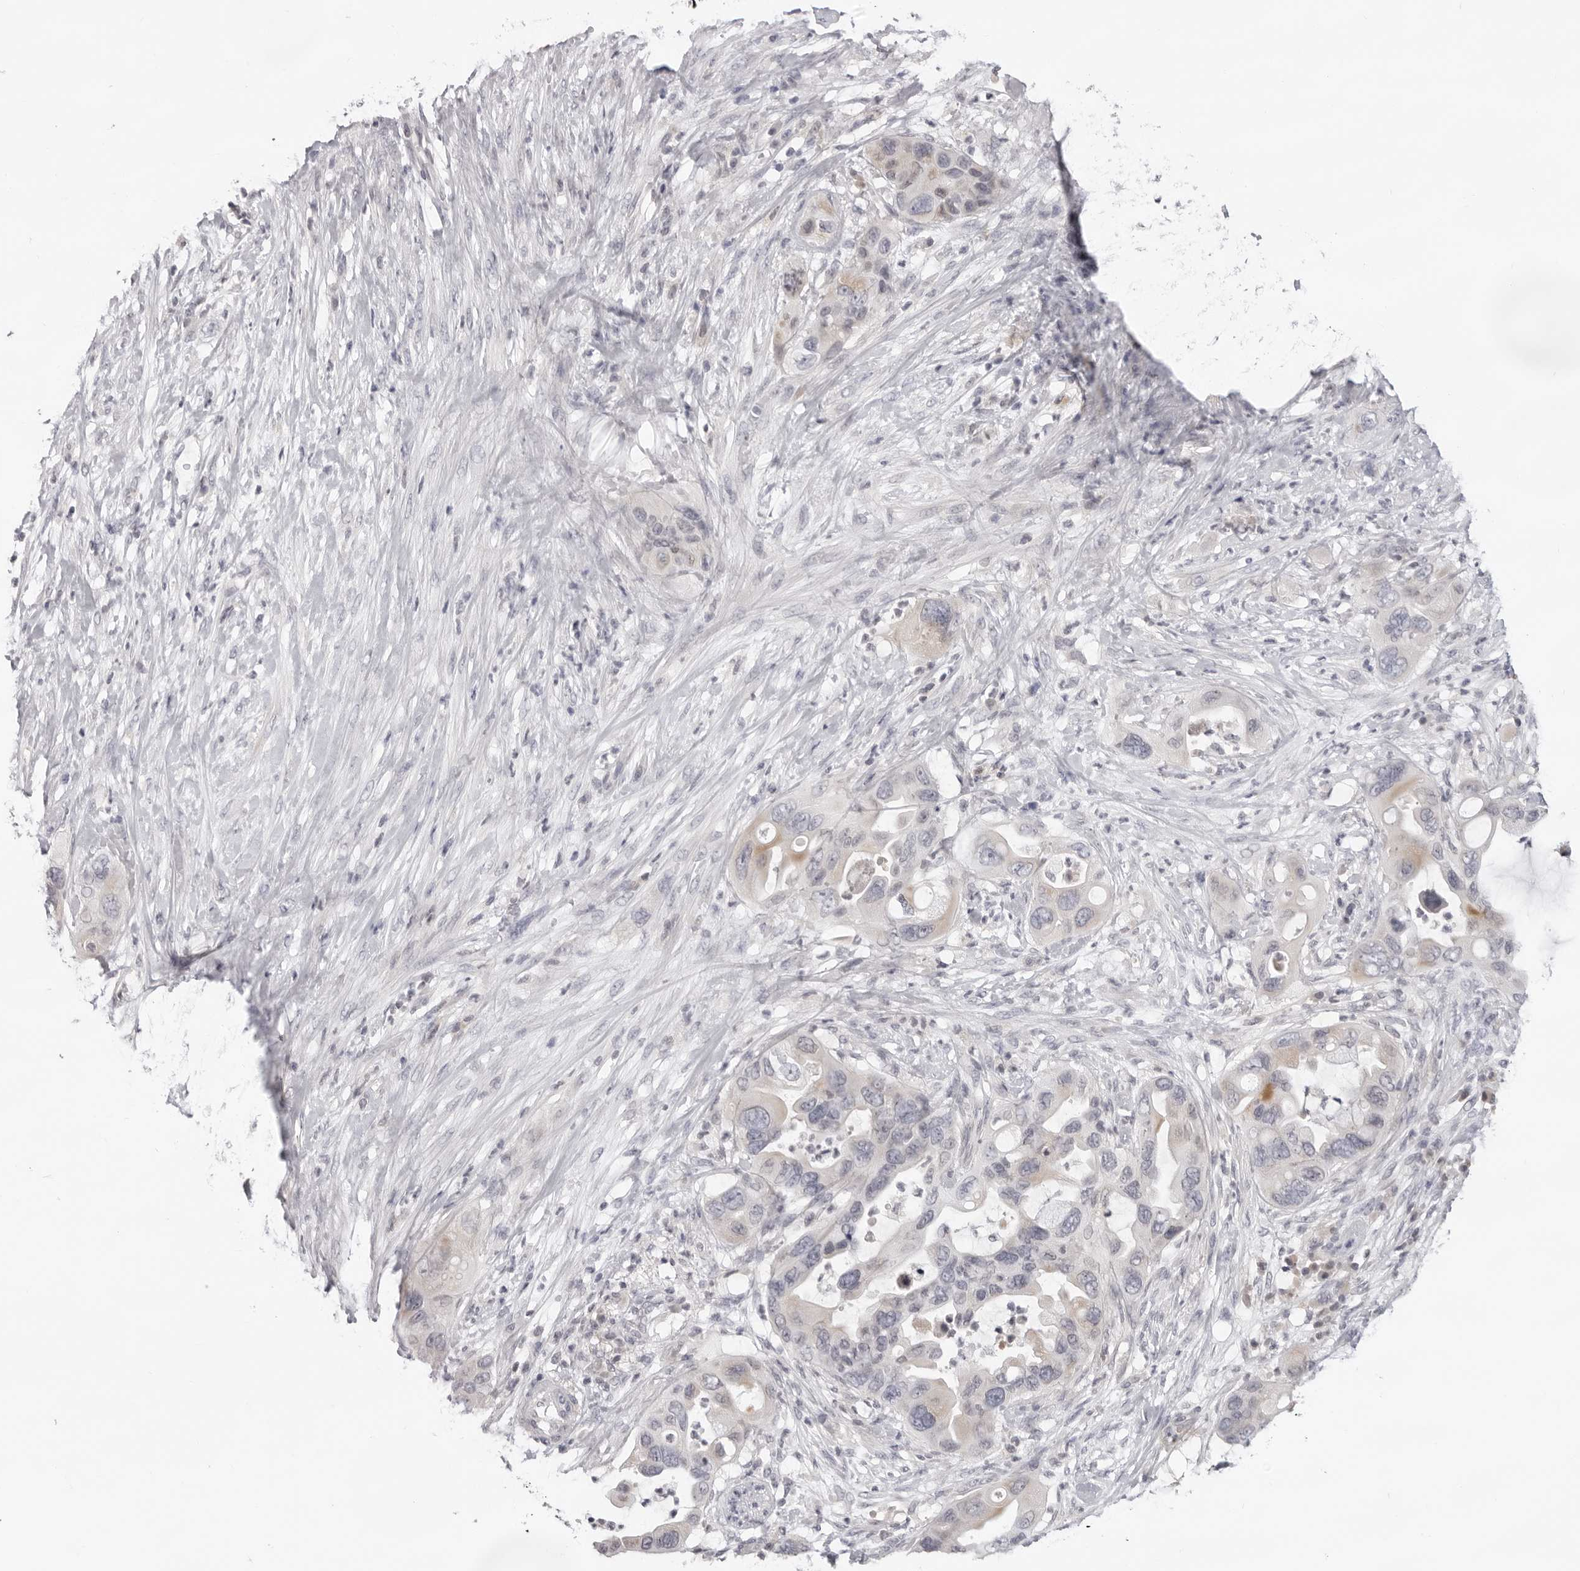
{"staining": {"intensity": "weak", "quantity": "<25%", "location": "cytoplasmic/membranous"}, "tissue": "pancreatic cancer", "cell_type": "Tumor cells", "image_type": "cancer", "snomed": [{"axis": "morphology", "description": "Adenocarcinoma, NOS"}, {"axis": "topography", "description": "Pancreas"}], "caption": "Tumor cells are negative for protein expression in human adenocarcinoma (pancreatic).", "gene": "ACP6", "patient": {"sex": "female", "age": 71}}